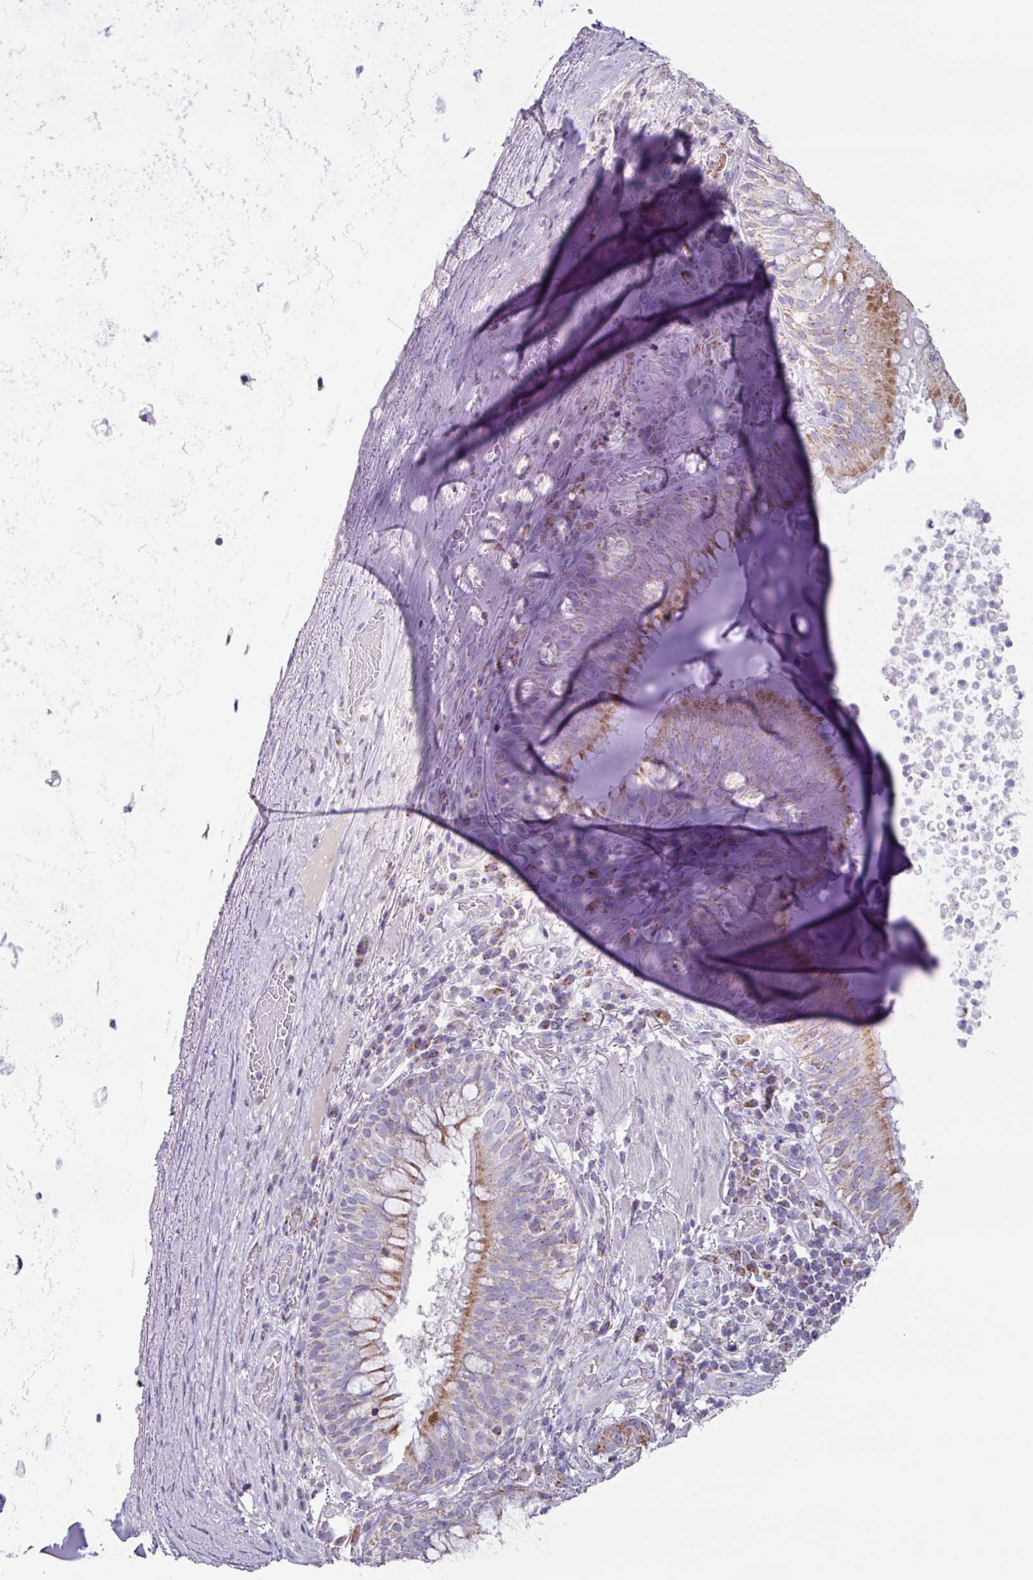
{"staining": {"intensity": "moderate", "quantity": "25%-75%", "location": "cytoplasmic/membranous"}, "tissue": "bronchus", "cell_type": "Respiratory epithelial cells", "image_type": "normal", "snomed": [{"axis": "morphology", "description": "Normal tissue, NOS"}, {"axis": "topography", "description": "Cartilage tissue"}, {"axis": "topography", "description": "Bronchus"}], "caption": "Protein staining of benign bronchus reveals moderate cytoplasmic/membranous staining in approximately 25%-75% of respiratory epithelial cells.", "gene": "MT", "patient": {"sex": "male", "age": 56}}